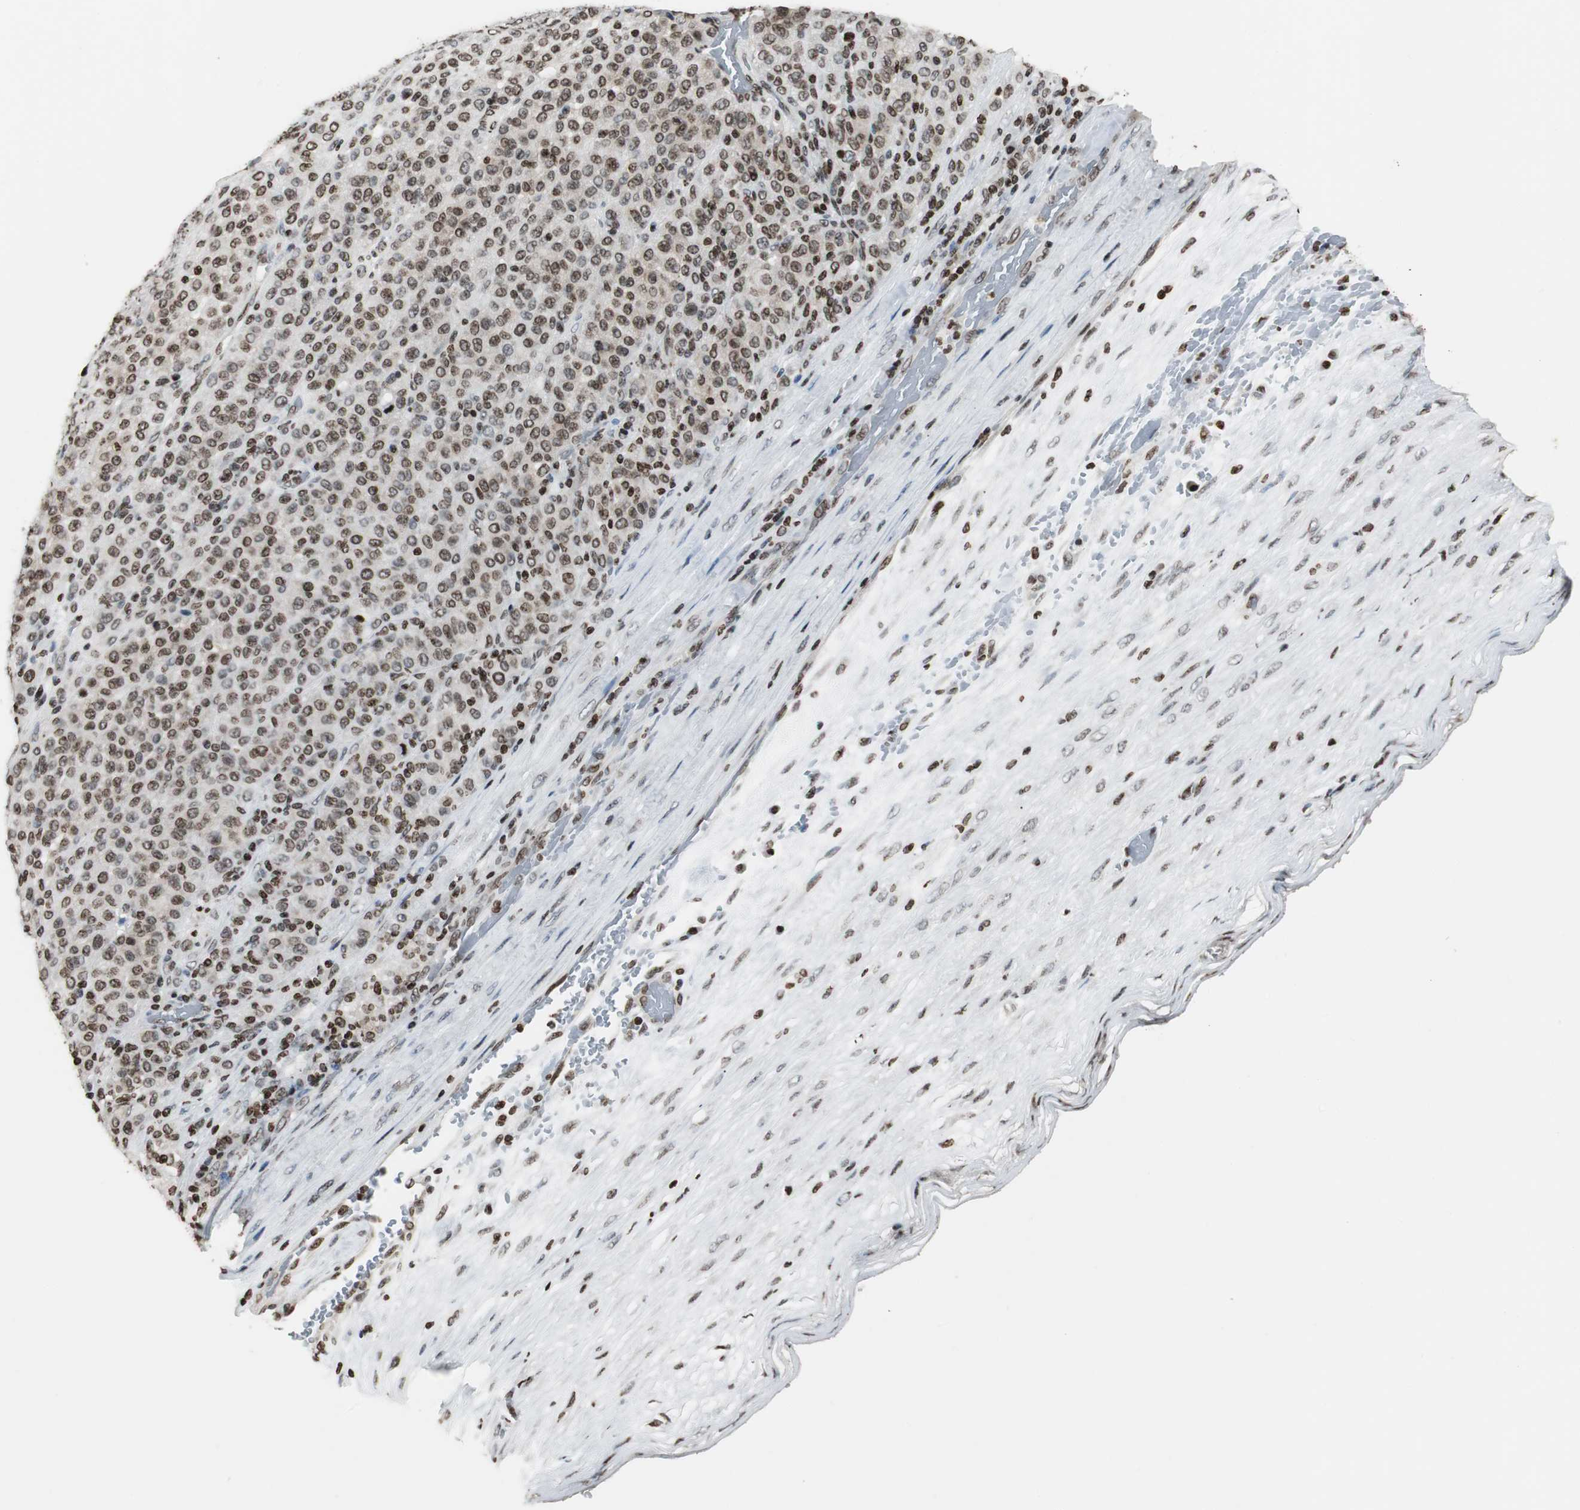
{"staining": {"intensity": "strong", "quantity": ">75%", "location": "nuclear"}, "tissue": "melanoma", "cell_type": "Tumor cells", "image_type": "cancer", "snomed": [{"axis": "morphology", "description": "Malignant melanoma, Metastatic site"}, {"axis": "topography", "description": "Pancreas"}], "caption": "Immunohistochemical staining of melanoma reveals high levels of strong nuclear protein expression in about >75% of tumor cells. (IHC, brightfield microscopy, high magnification).", "gene": "PAXIP1", "patient": {"sex": "female", "age": 30}}